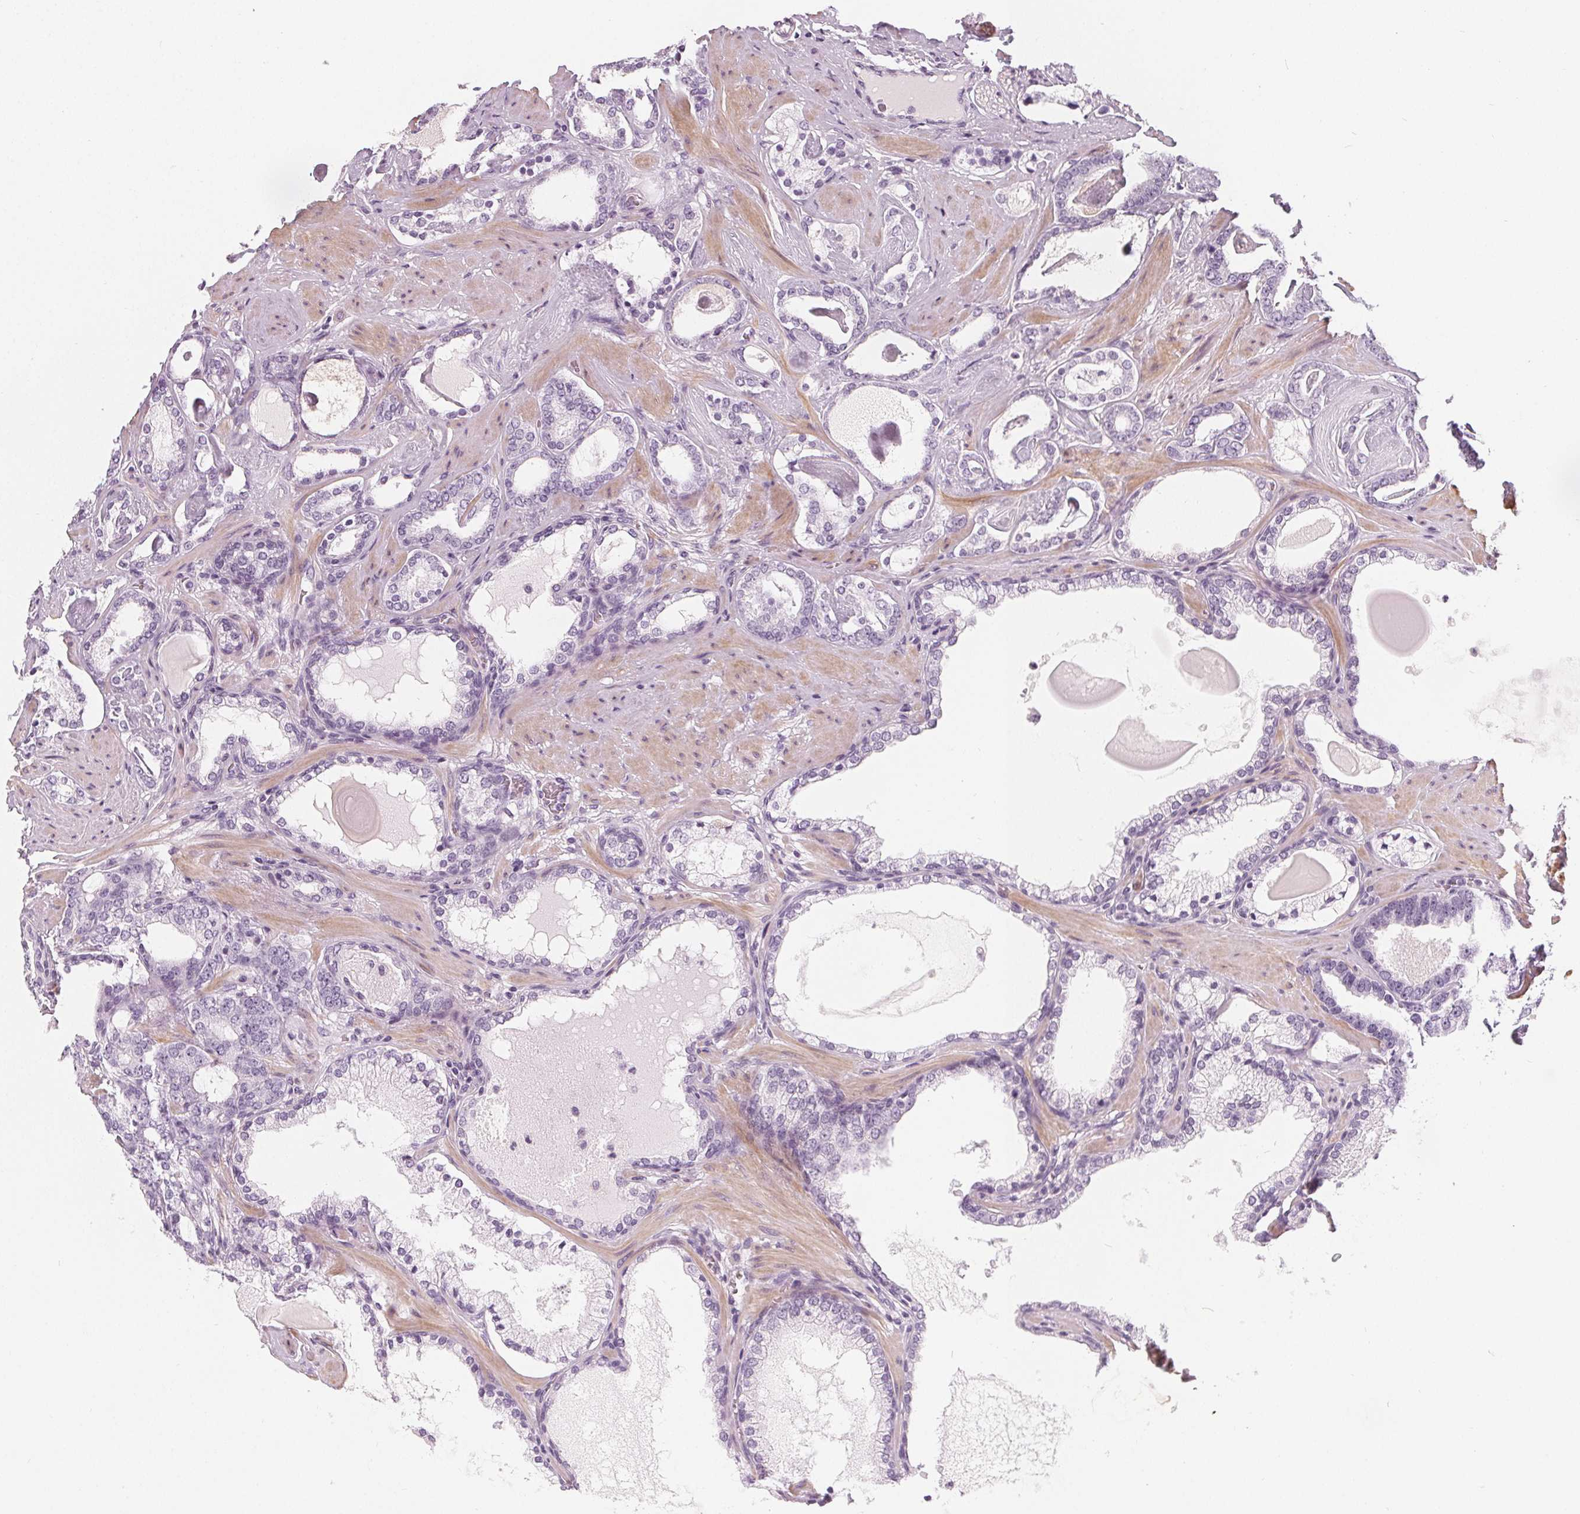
{"staining": {"intensity": "negative", "quantity": "none", "location": "none"}, "tissue": "prostate cancer", "cell_type": "Tumor cells", "image_type": "cancer", "snomed": [{"axis": "morphology", "description": "Adenocarcinoma, High grade"}, {"axis": "topography", "description": "Prostate"}], "caption": "The image reveals no staining of tumor cells in prostate high-grade adenocarcinoma.", "gene": "SLC5A12", "patient": {"sex": "male", "age": 63}}